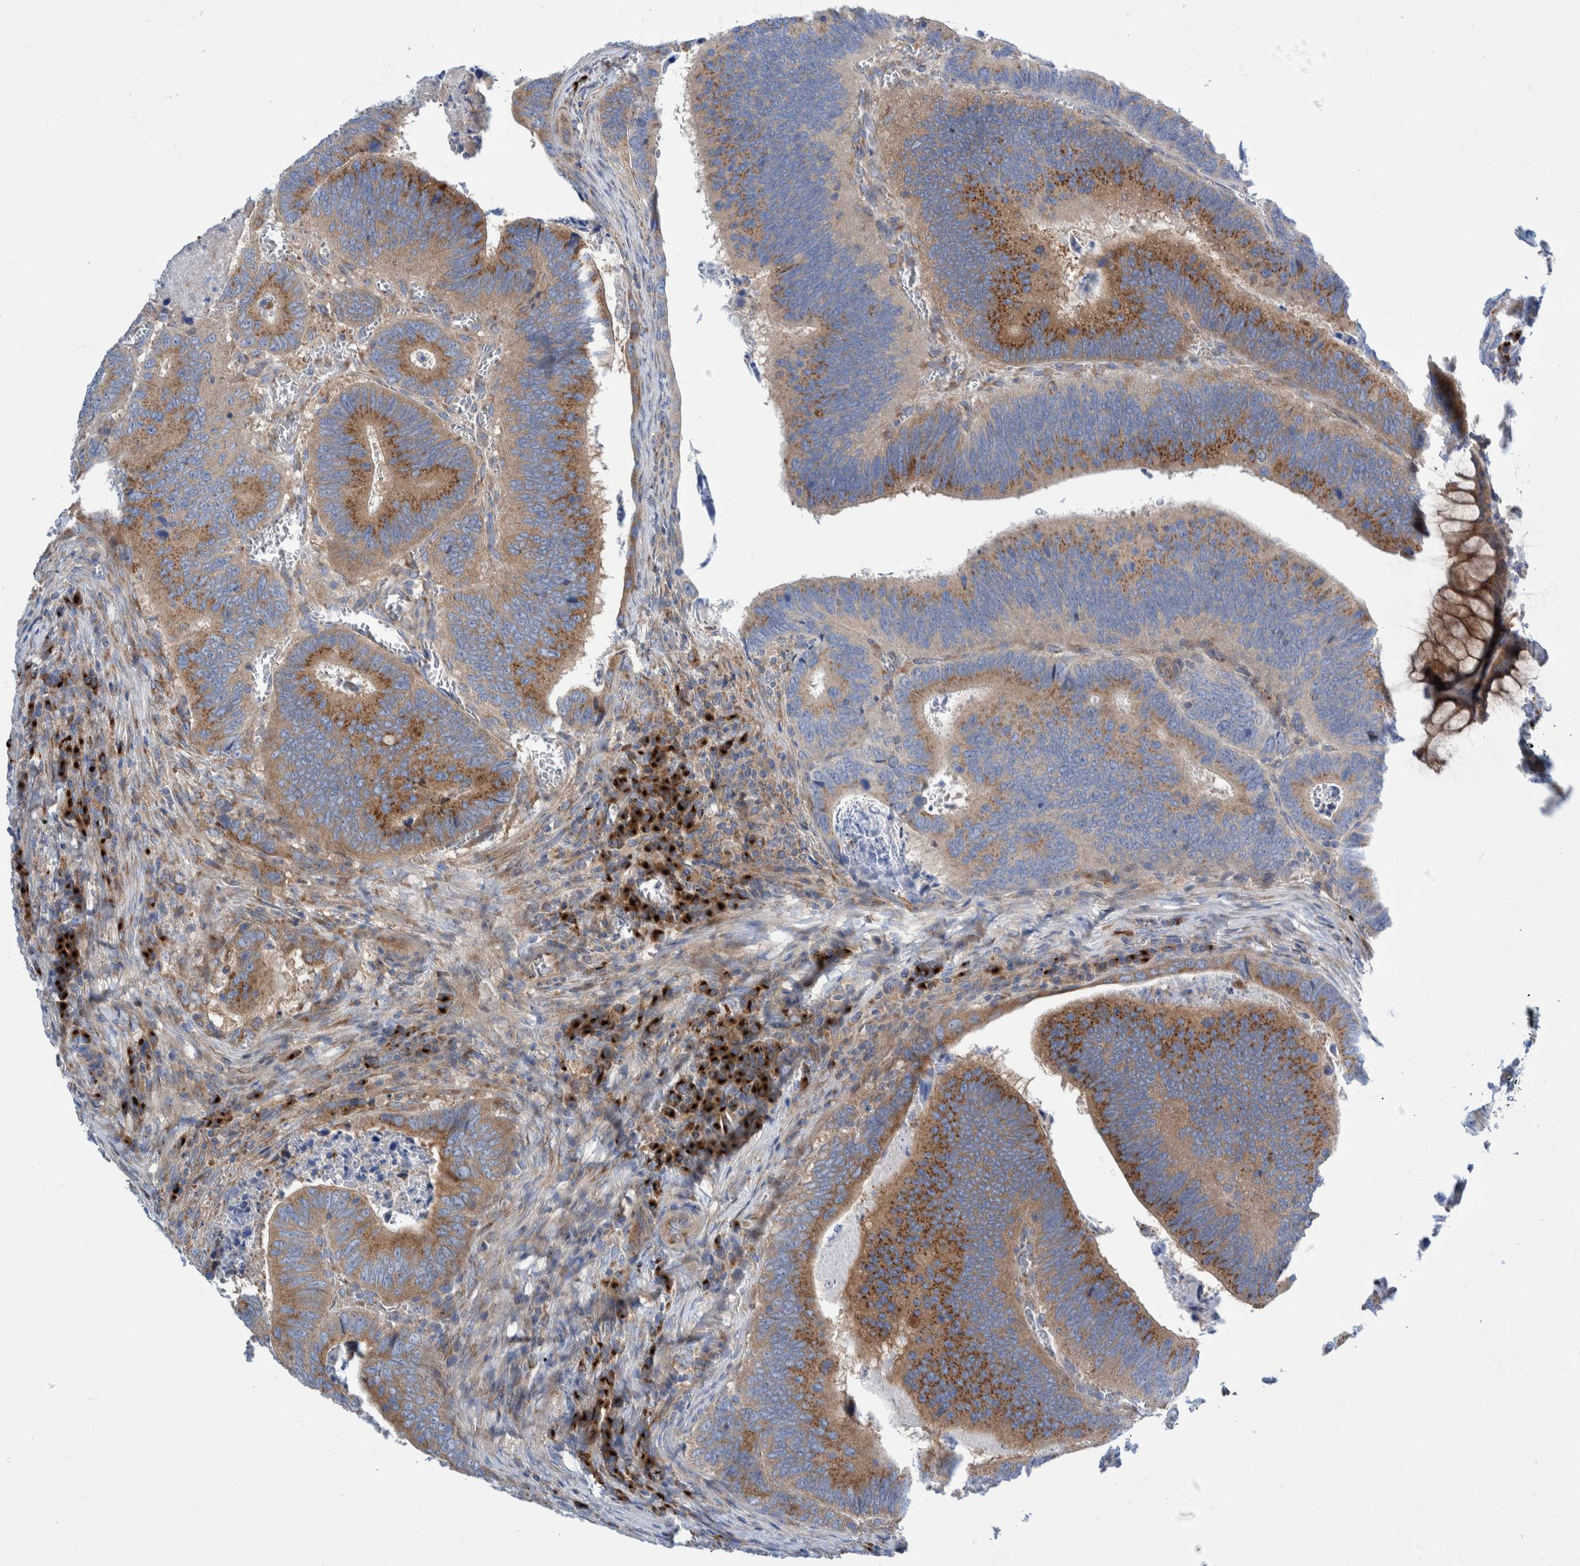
{"staining": {"intensity": "moderate", "quantity": ">75%", "location": "cytoplasmic/membranous"}, "tissue": "colorectal cancer", "cell_type": "Tumor cells", "image_type": "cancer", "snomed": [{"axis": "morphology", "description": "Inflammation, NOS"}, {"axis": "morphology", "description": "Adenocarcinoma, NOS"}, {"axis": "topography", "description": "Colon"}], "caption": "Immunohistochemistry (IHC) staining of adenocarcinoma (colorectal), which shows medium levels of moderate cytoplasmic/membranous positivity in approximately >75% of tumor cells indicating moderate cytoplasmic/membranous protein expression. The staining was performed using DAB (brown) for protein detection and nuclei were counterstained in hematoxylin (blue).", "gene": "TRIM58", "patient": {"sex": "male", "age": 72}}